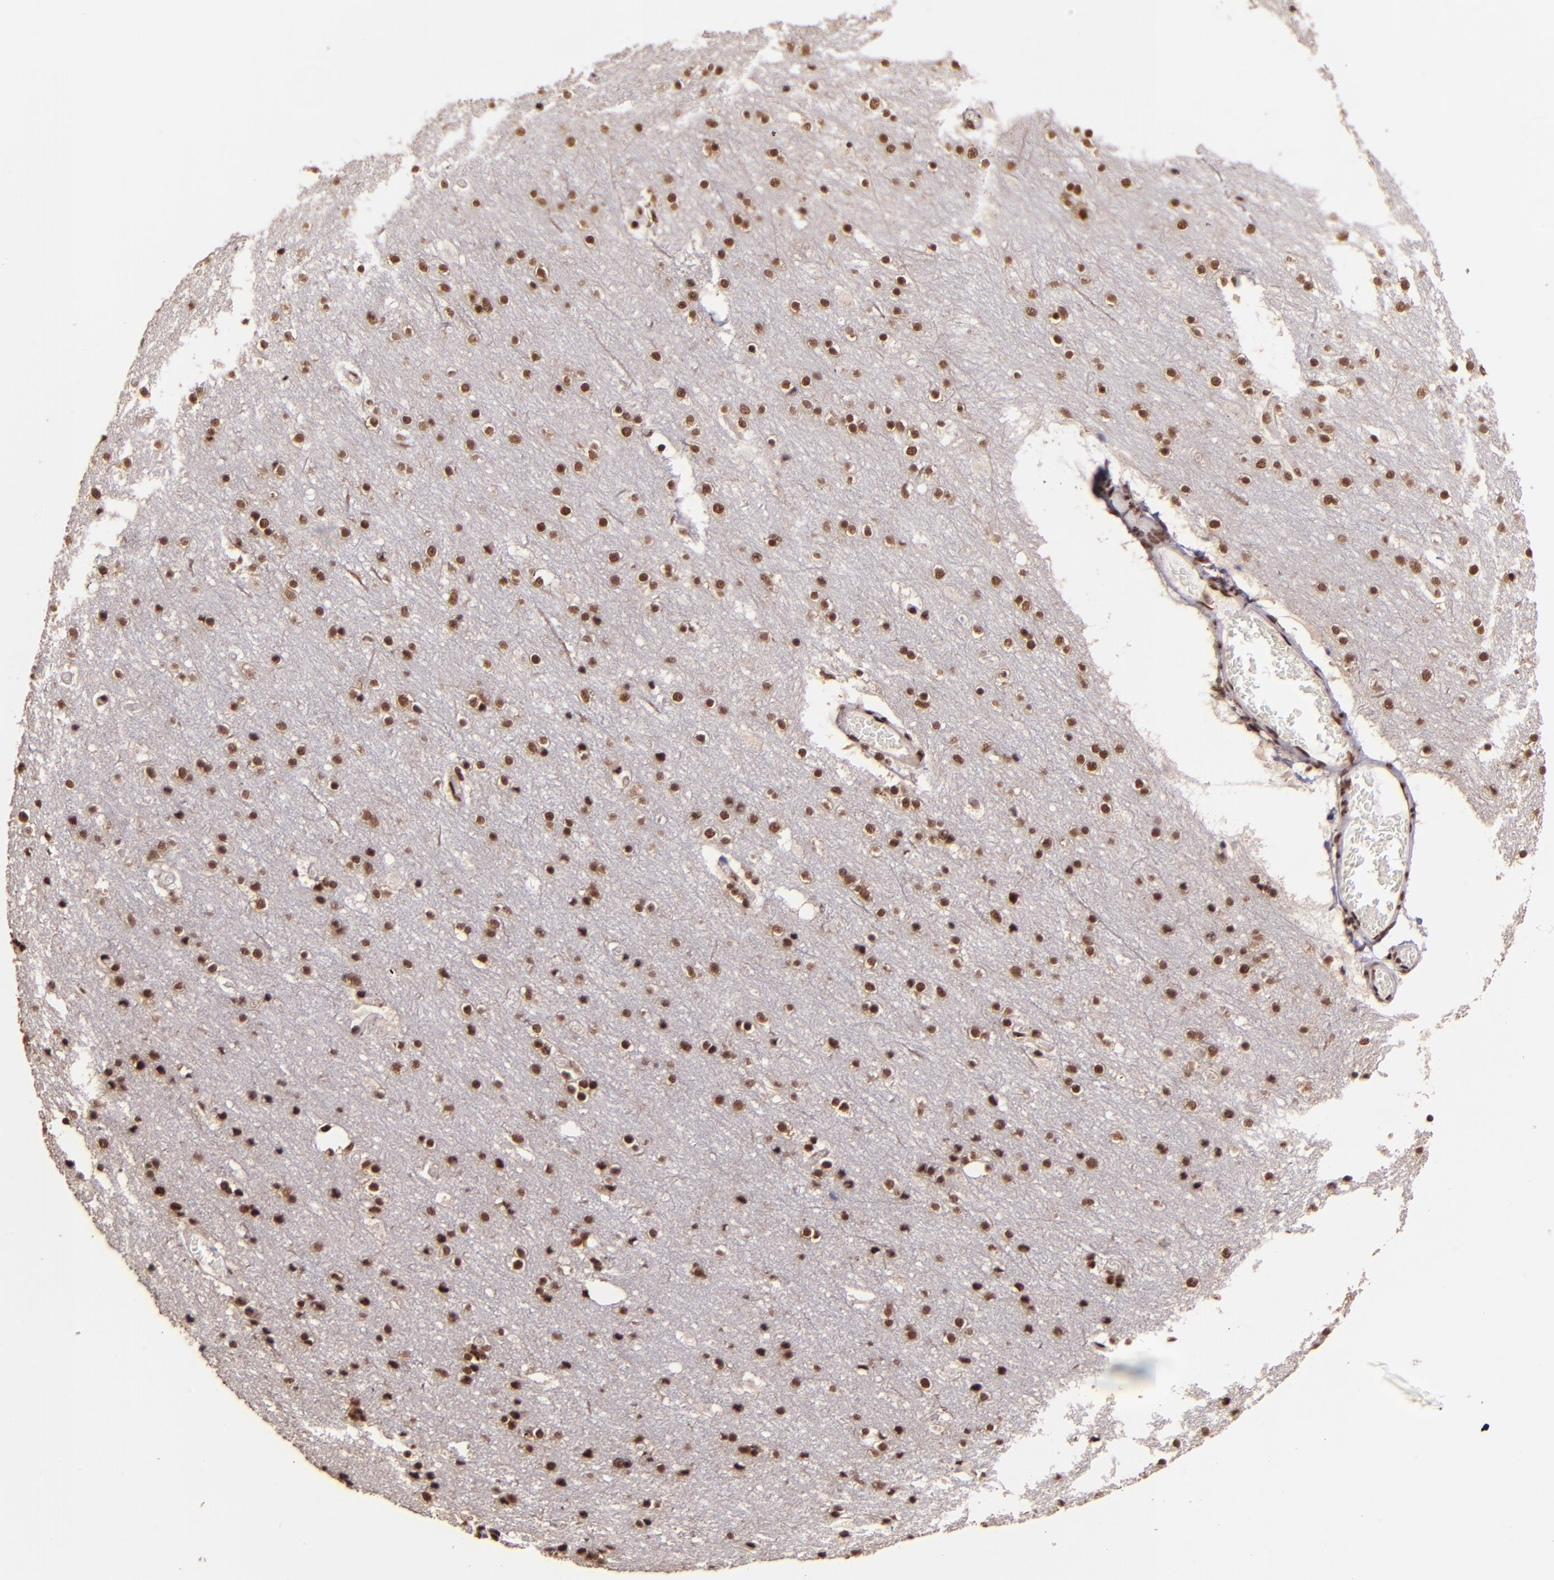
{"staining": {"intensity": "strong", "quantity": ">75%", "location": "nuclear"}, "tissue": "cerebral cortex", "cell_type": "Endothelial cells", "image_type": "normal", "snomed": [{"axis": "morphology", "description": "Normal tissue, NOS"}, {"axis": "topography", "description": "Cerebral cortex"}], "caption": "Immunohistochemical staining of normal cerebral cortex demonstrates strong nuclear protein staining in approximately >75% of endothelial cells. Using DAB (brown) and hematoxylin (blue) stains, captured at high magnification using brightfield microscopy.", "gene": "PQBP1", "patient": {"sex": "female", "age": 54}}